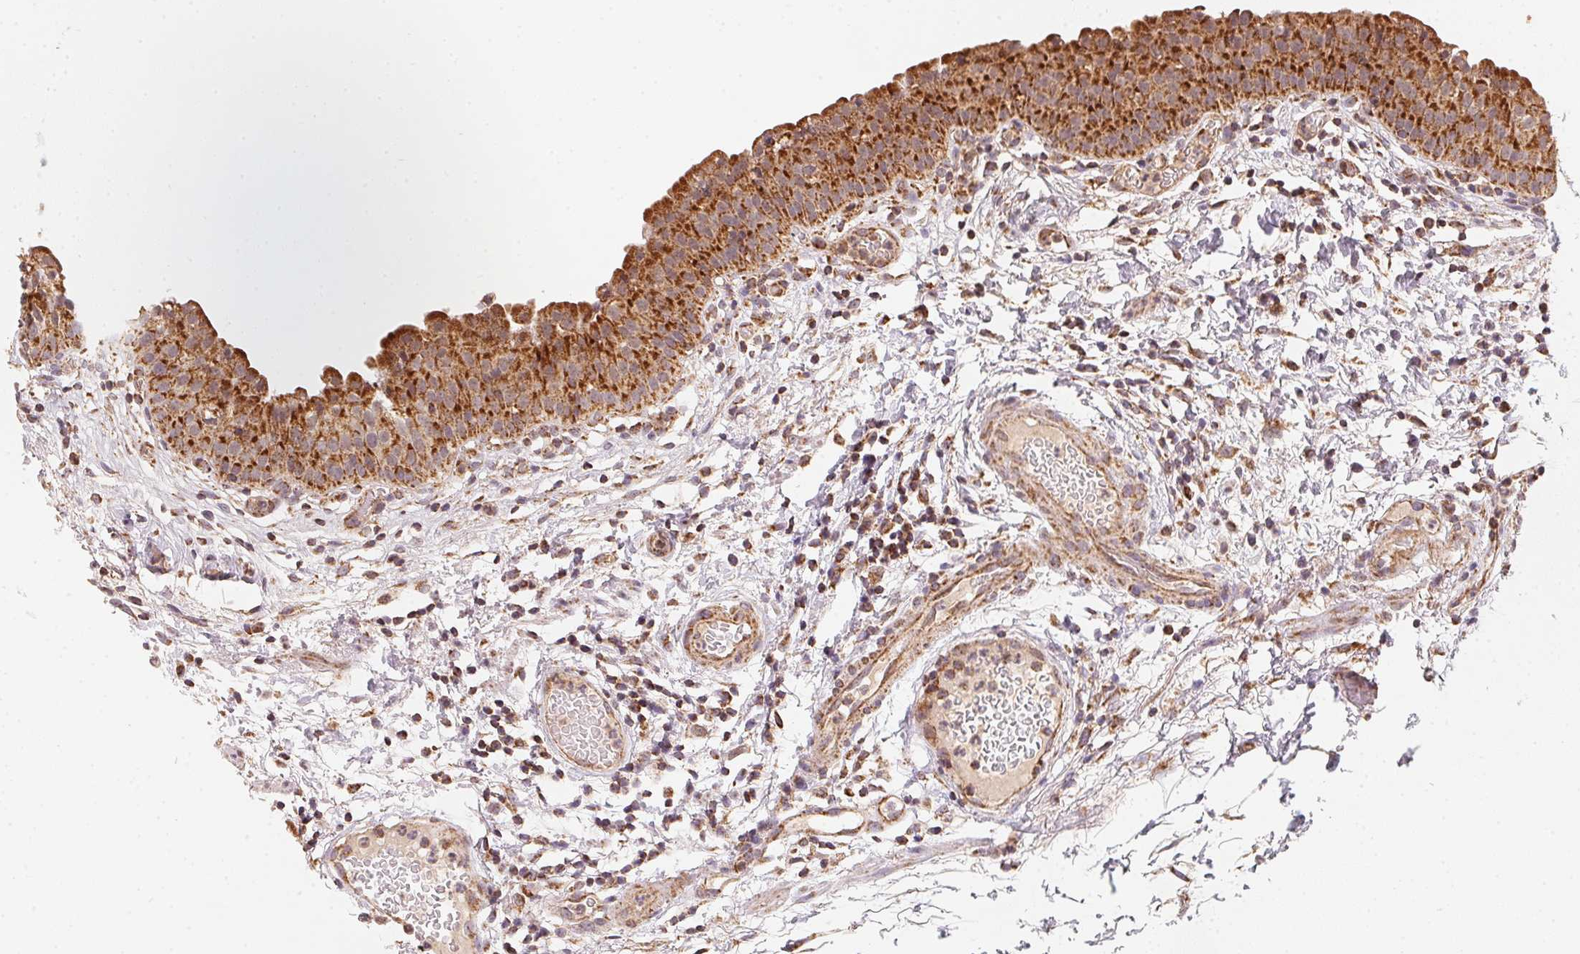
{"staining": {"intensity": "strong", "quantity": ">75%", "location": "cytoplasmic/membranous"}, "tissue": "urinary bladder", "cell_type": "Urothelial cells", "image_type": "normal", "snomed": [{"axis": "morphology", "description": "Normal tissue, NOS"}, {"axis": "morphology", "description": "Inflammation, NOS"}, {"axis": "topography", "description": "Urinary bladder"}], "caption": "IHC image of unremarkable human urinary bladder stained for a protein (brown), which demonstrates high levels of strong cytoplasmic/membranous expression in approximately >75% of urothelial cells.", "gene": "NDUFS6", "patient": {"sex": "male", "age": 57}}